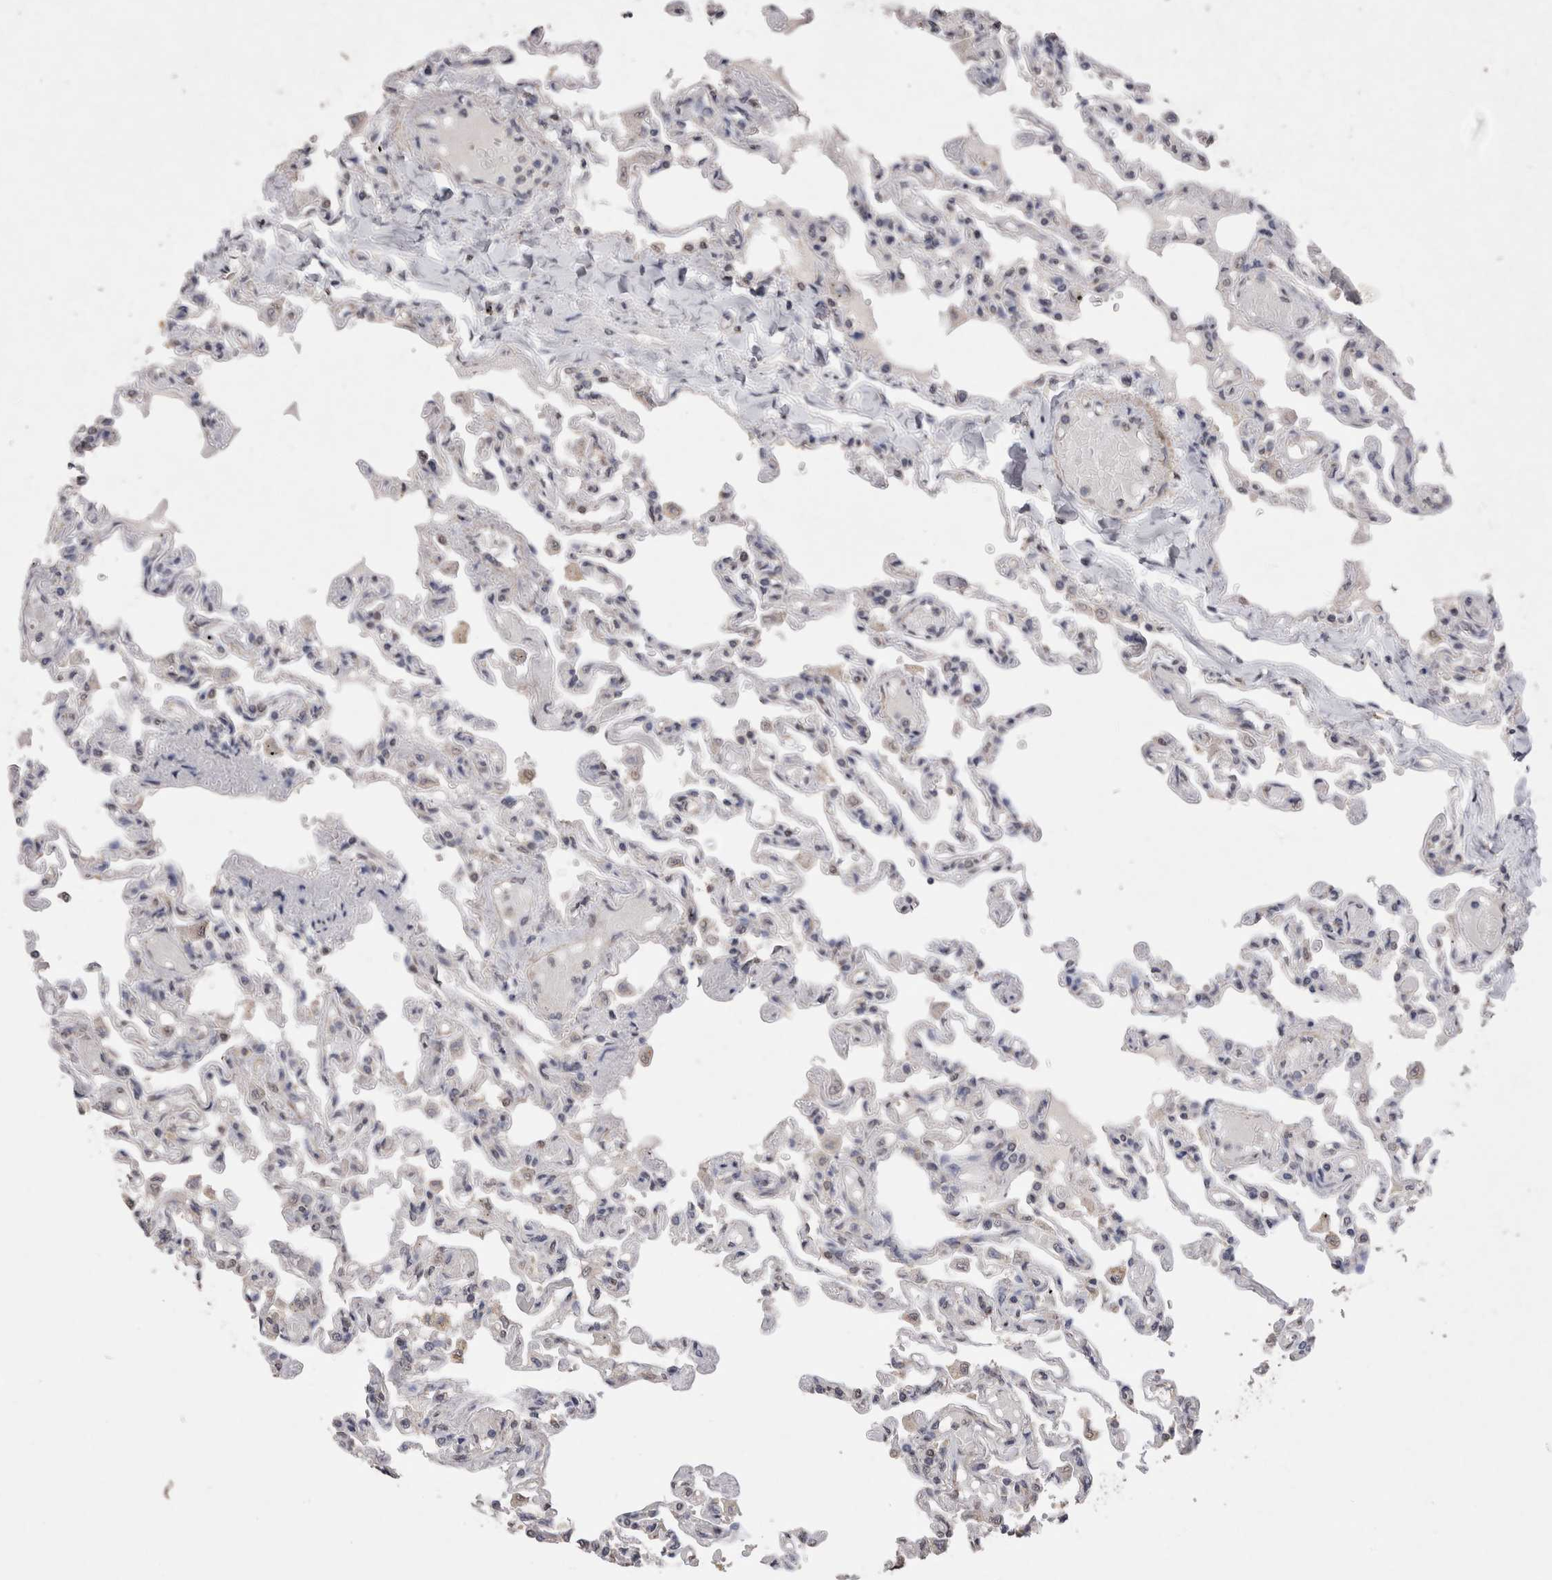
{"staining": {"intensity": "negative", "quantity": "none", "location": "none"}, "tissue": "lung", "cell_type": "Alveolar cells", "image_type": "normal", "snomed": [{"axis": "morphology", "description": "Normal tissue, NOS"}, {"axis": "topography", "description": "Lung"}], "caption": "Lung stained for a protein using immunohistochemistry (IHC) exhibits no expression alveolar cells.", "gene": "CDH6", "patient": {"sex": "male", "age": 21}}